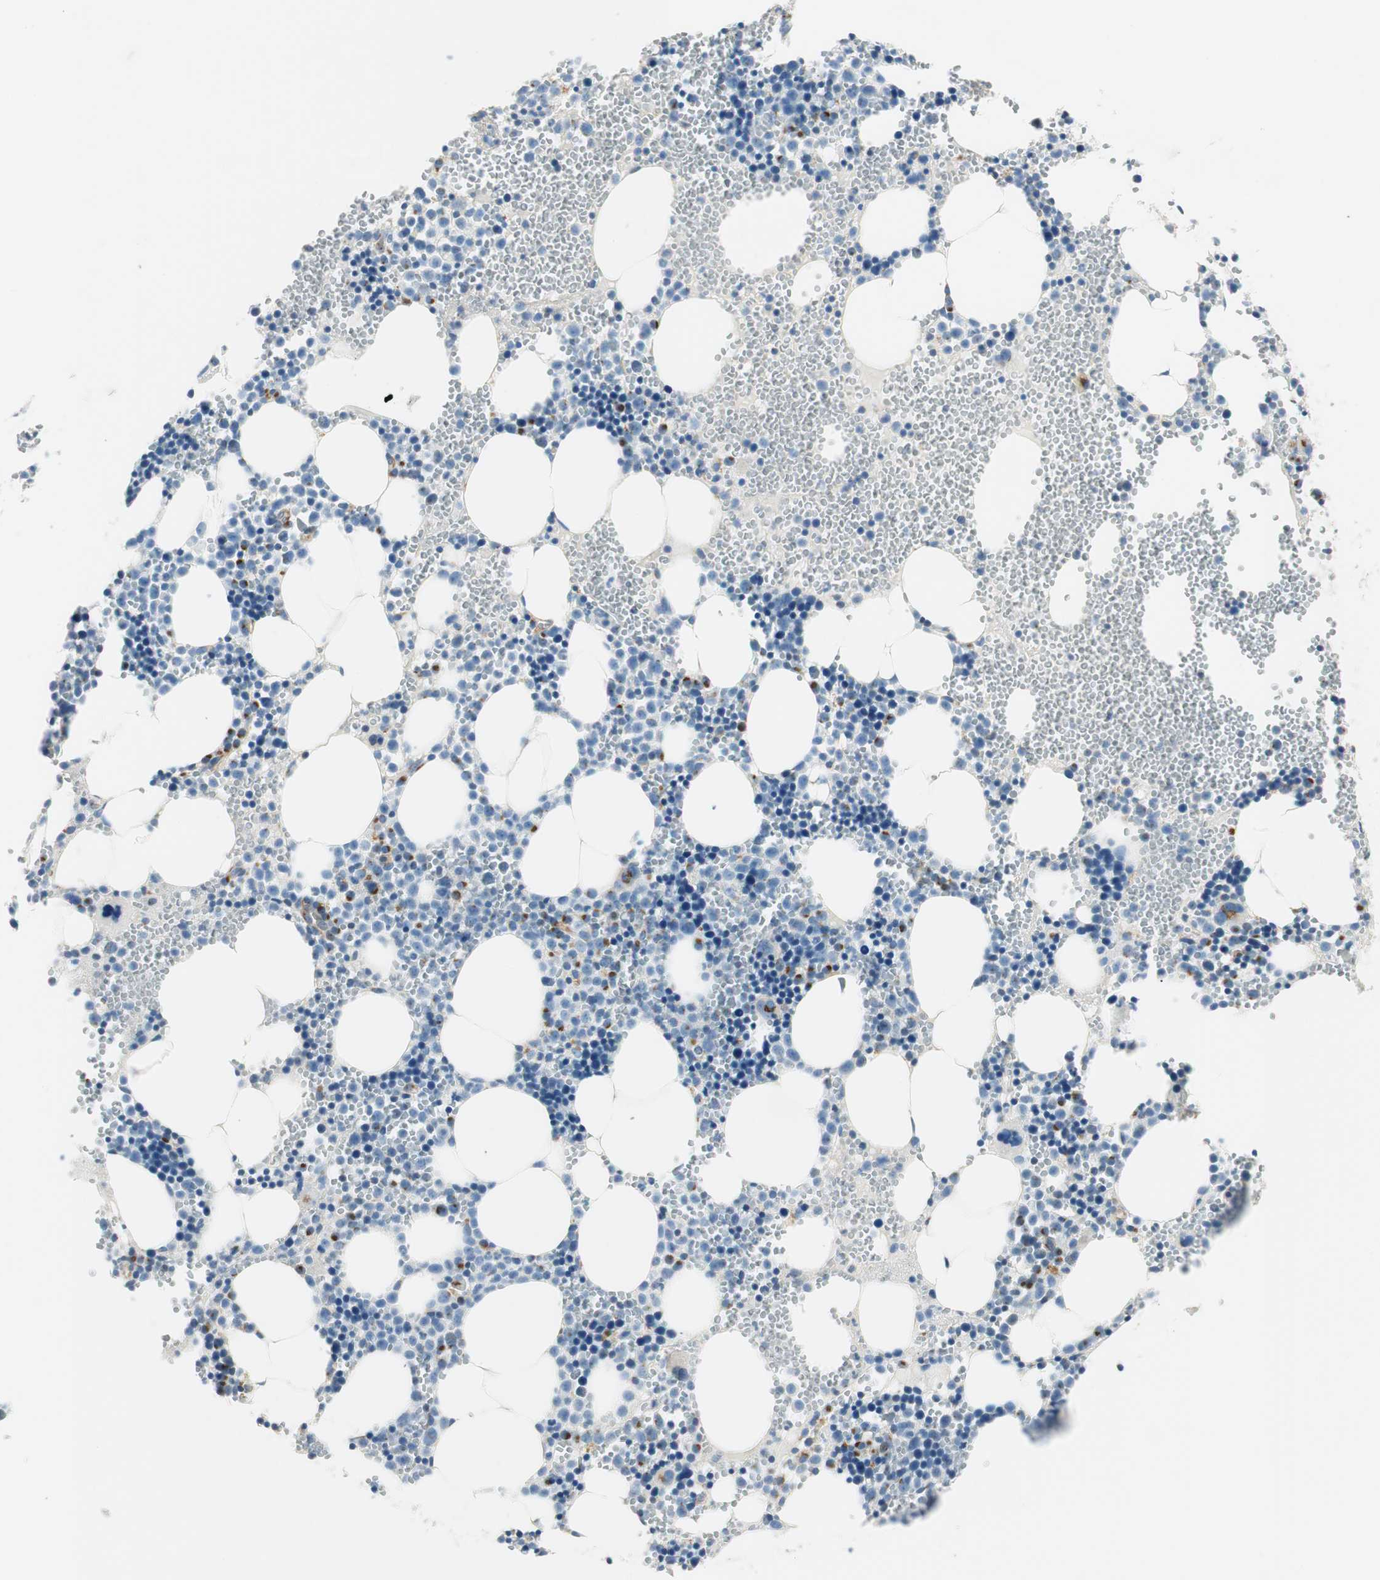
{"staining": {"intensity": "strong", "quantity": "<25%", "location": "cytoplasmic/membranous"}, "tissue": "bone marrow", "cell_type": "Hematopoietic cells", "image_type": "normal", "snomed": [{"axis": "morphology", "description": "Normal tissue, NOS"}, {"axis": "morphology", "description": "Inflammation, NOS"}, {"axis": "topography", "description": "Bone marrow"}], "caption": "This is an image of immunohistochemistry staining of normal bone marrow, which shows strong staining in the cytoplasmic/membranous of hematopoietic cells.", "gene": "TMF1", "patient": {"sex": "male", "age": 42}}